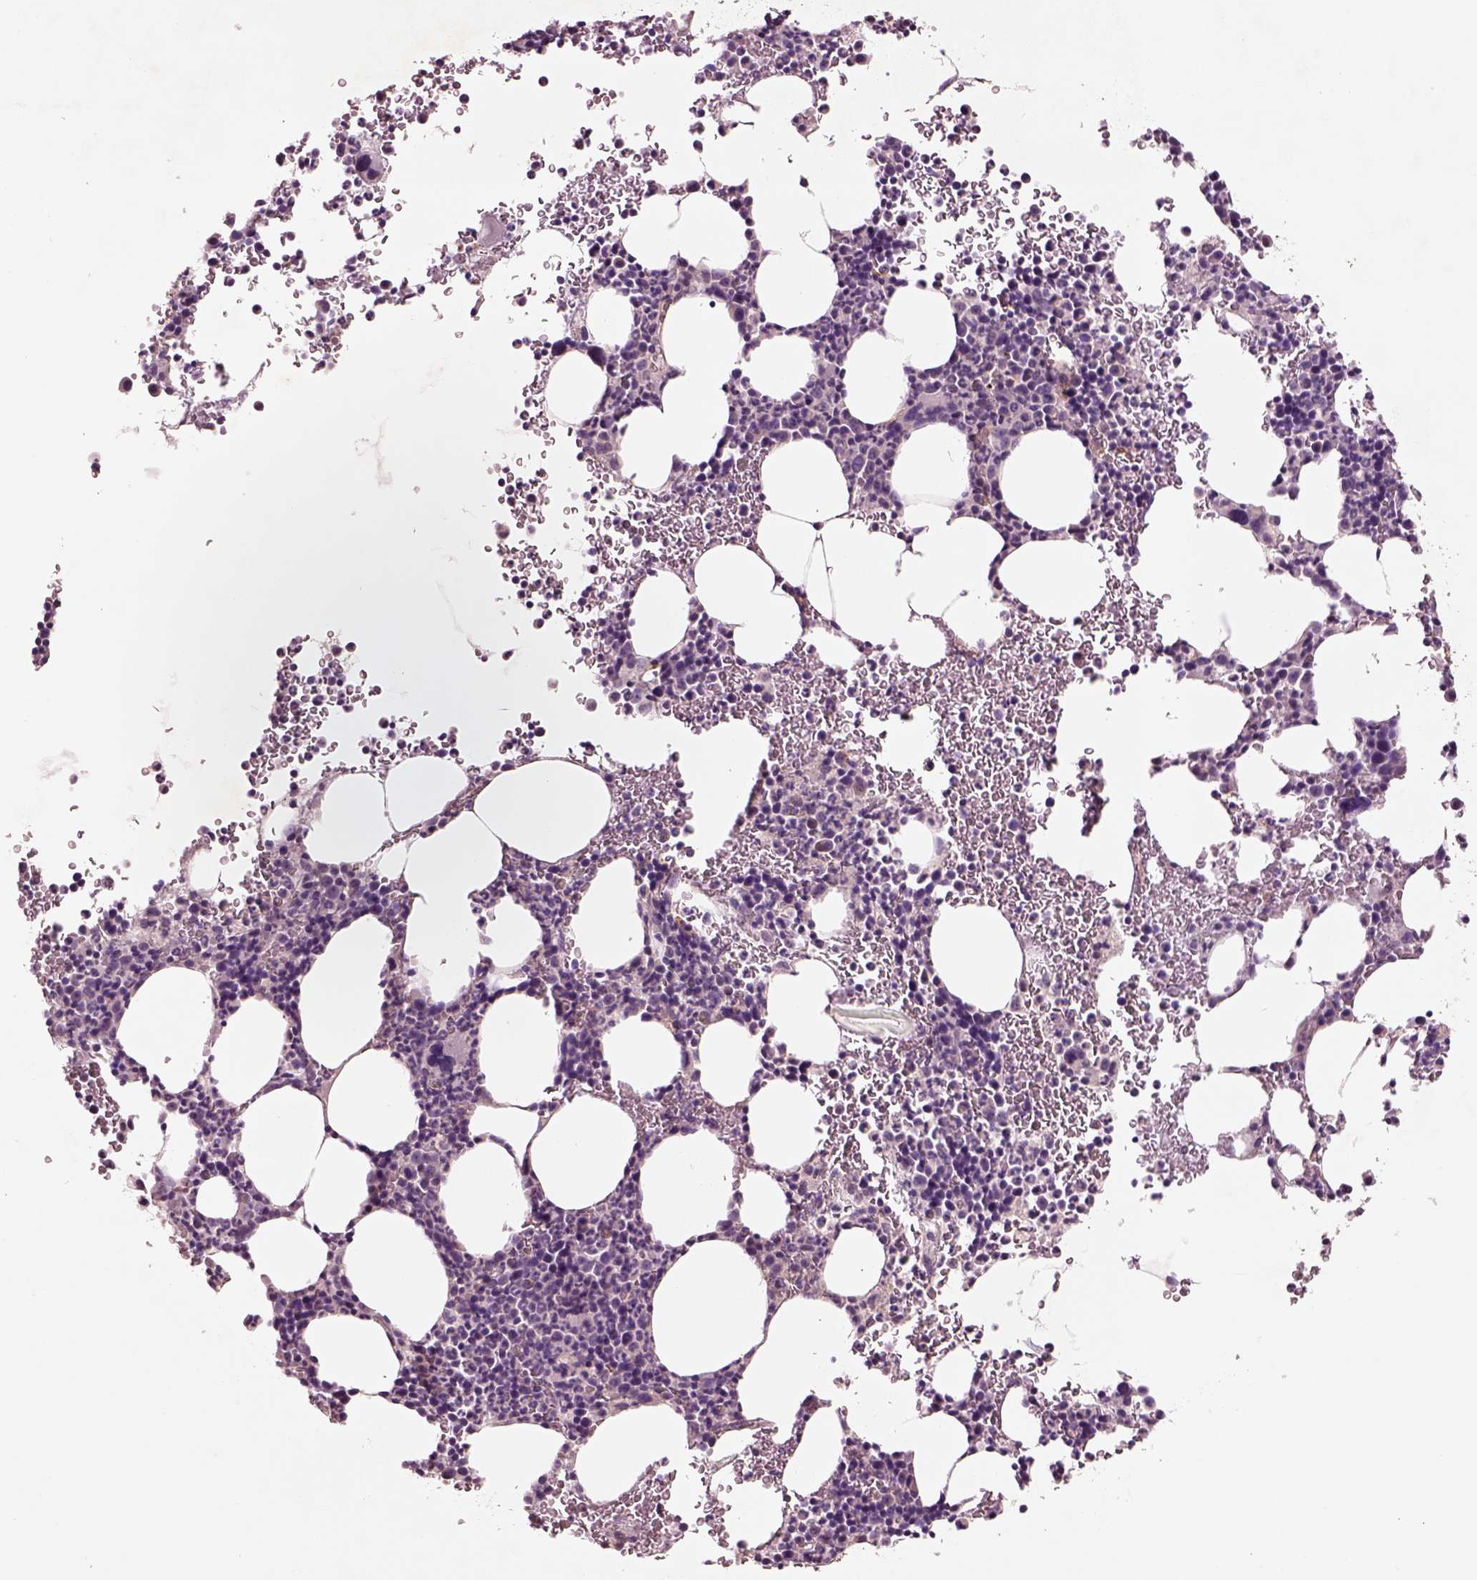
{"staining": {"intensity": "negative", "quantity": "none", "location": "none"}, "tissue": "bone marrow", "cell_type": "Hematopoietic cells", "image_type": "normal", "snomed": [{"axis": "morphology", "description": "Normal tissue, NOS"}, {"axis": "topography", "description": "Bone marrow"}], "caption": "This is an IHC micrograph of unremarkable human bone marrow. There is no staining in hematopoietic cells.", "gene": "DUOXA2", "patient": {"sex": "male", "age": 81}}